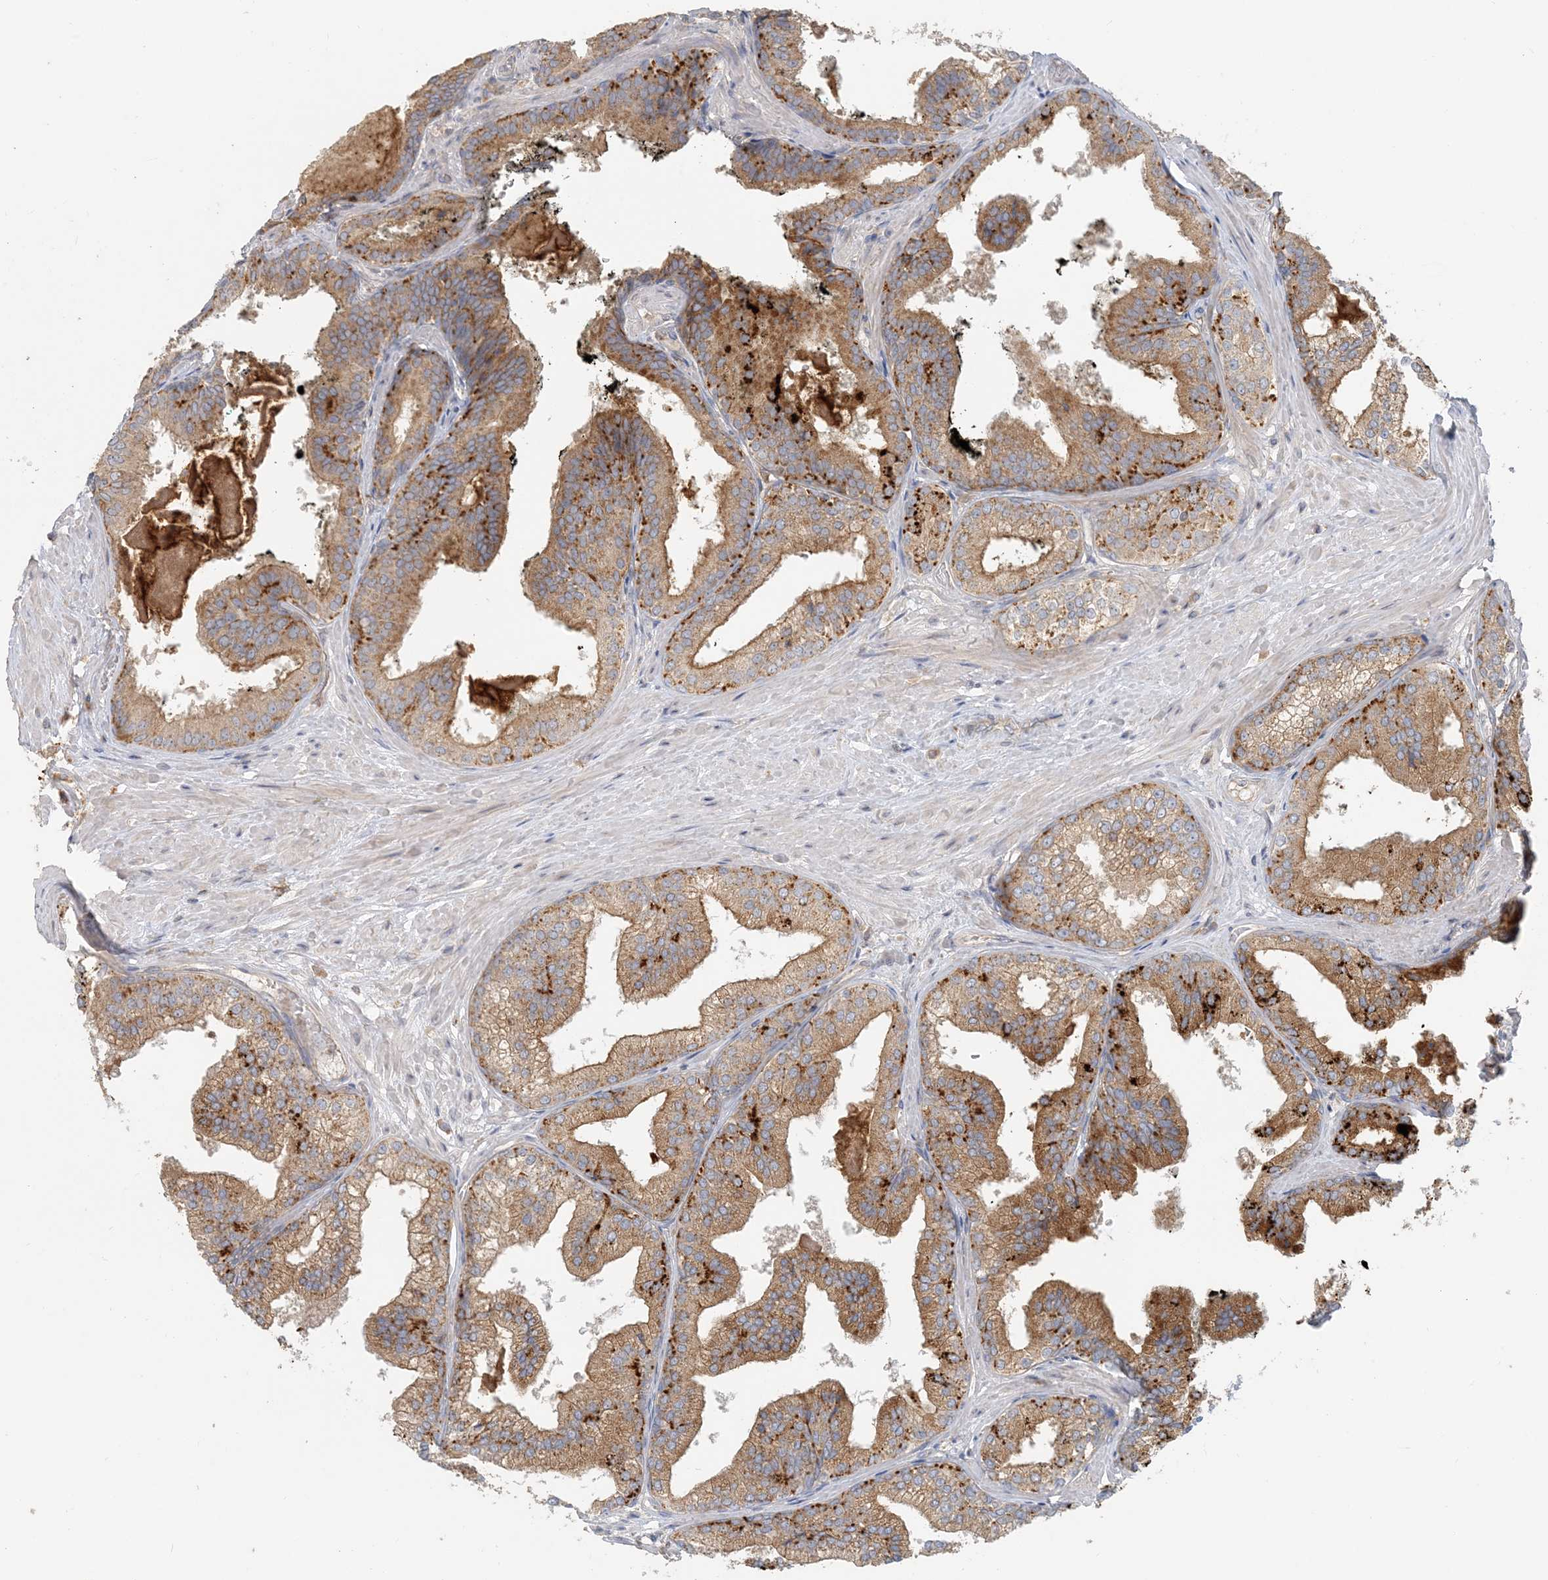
{"staining": {"intensity": "strong", "quantity": ">75%", "location": "cytoplasmic/membranous"}, "tissue": "prostate cancer", "cell_type": "Tumor cells", "image_type": "cancer", "snomed": [{"axis": "morphology", "description": "Adenocarcinoma, Low grade"}, {"axis": "topography", "description": "Prostate"}], "caption": "Immunohistochemical staining of human prostate cancer displays high levels of strong cytoplasmic/membranous positivity in about >75% of tumor cells.", "gene": "SPPL2A", "patient": {"sex": "male", "age": 71}}